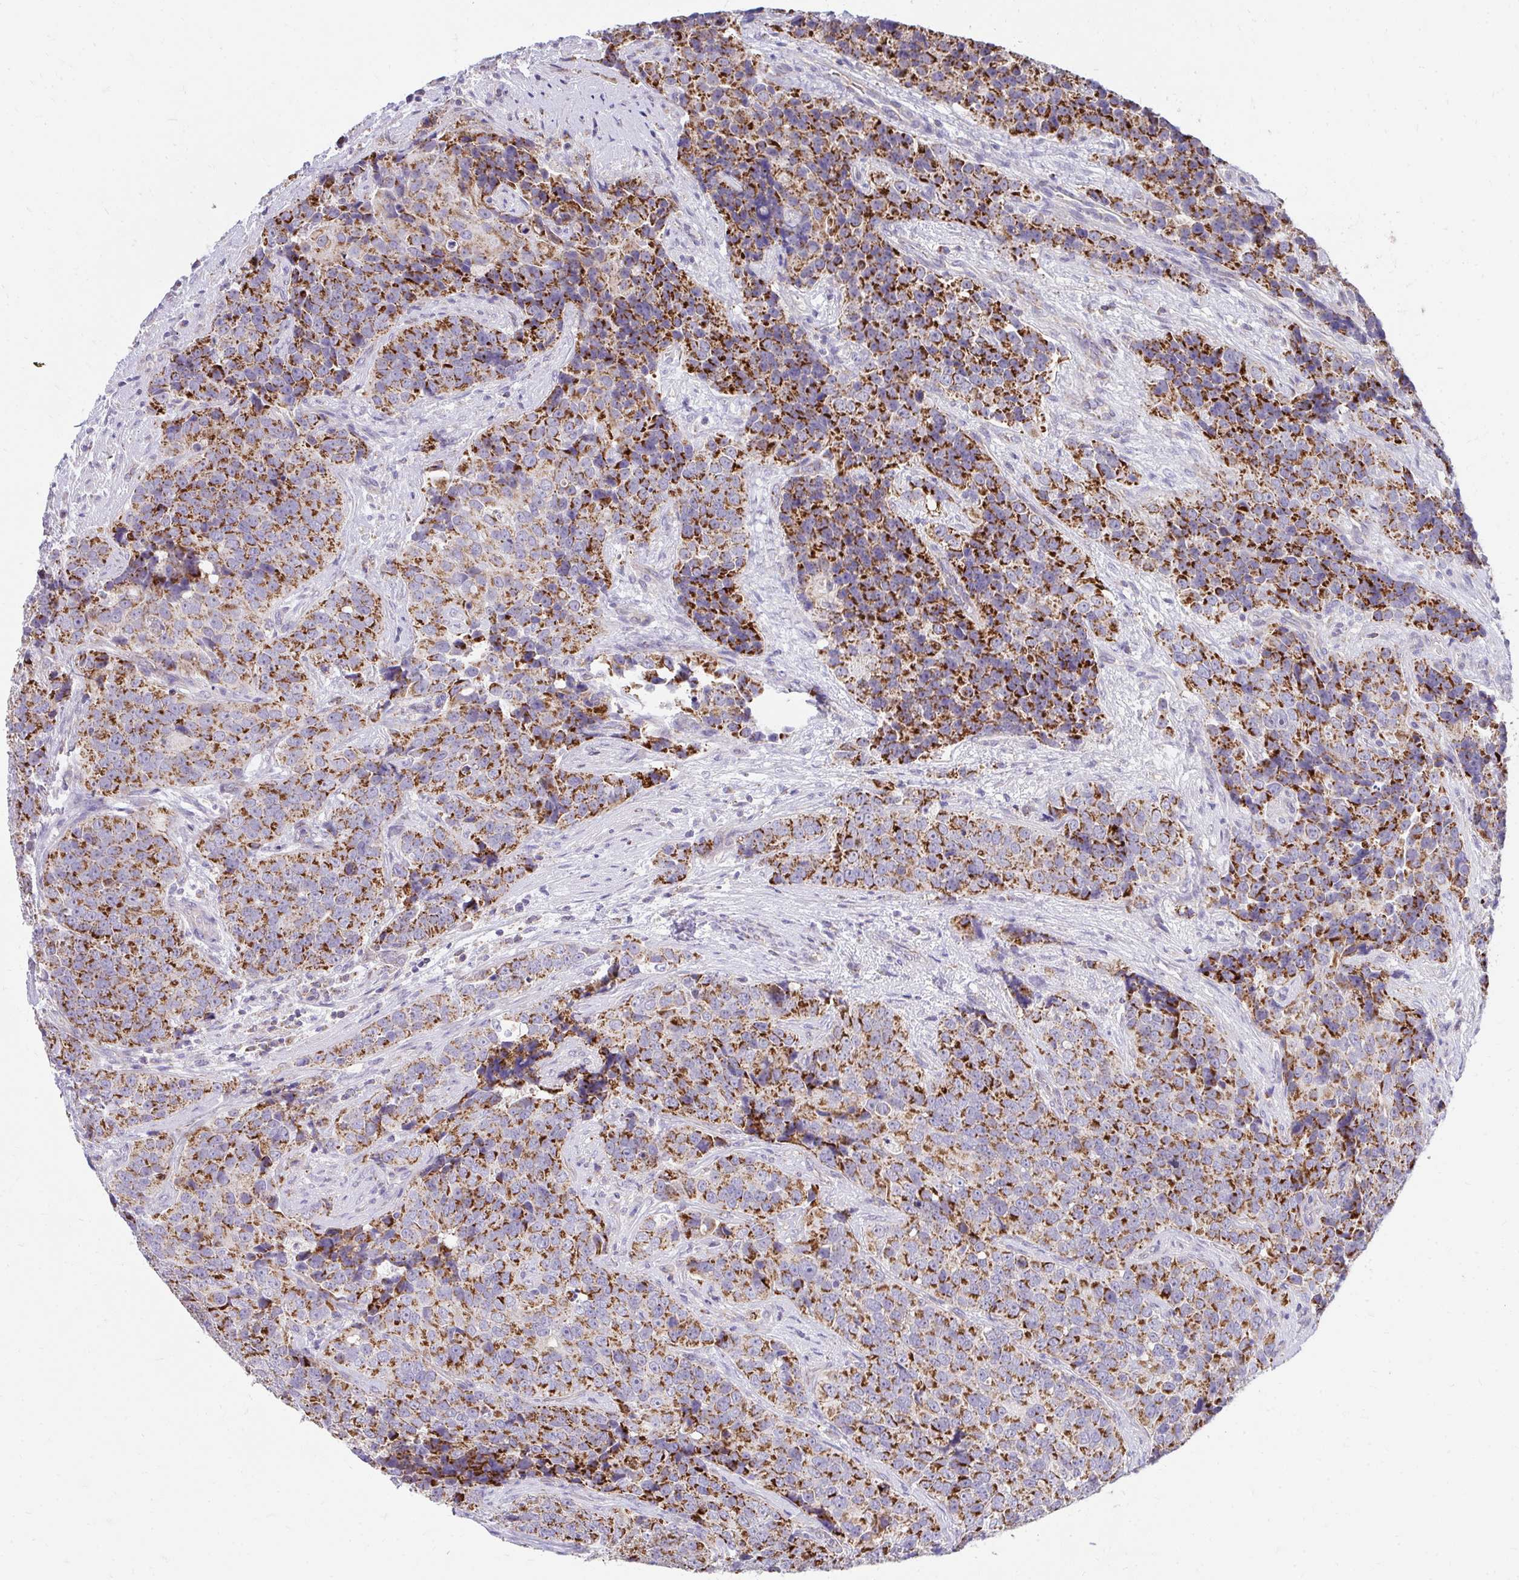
{"staining": {"intensity": "strong", "quantity": ">75%", "location": "cytoplasmic/membranous"}, "tissue": "urothelial cancer", "cell_type": "Tumor cells", "image_type": "cancer", "snomed": [{"axis": "morphology", "description": "Urothelial carcinoma, NOS"}, {"axis": "topography", "description": "Urinary bladder"}], "caption": "IHC (DAB) staining of urothelial cancer shows strong cytoplasmic/membranous protein expression in approximately >75% of tumor cells.", "gene": "PRRG3", "patient": {"sex": "male", "age": 52}}